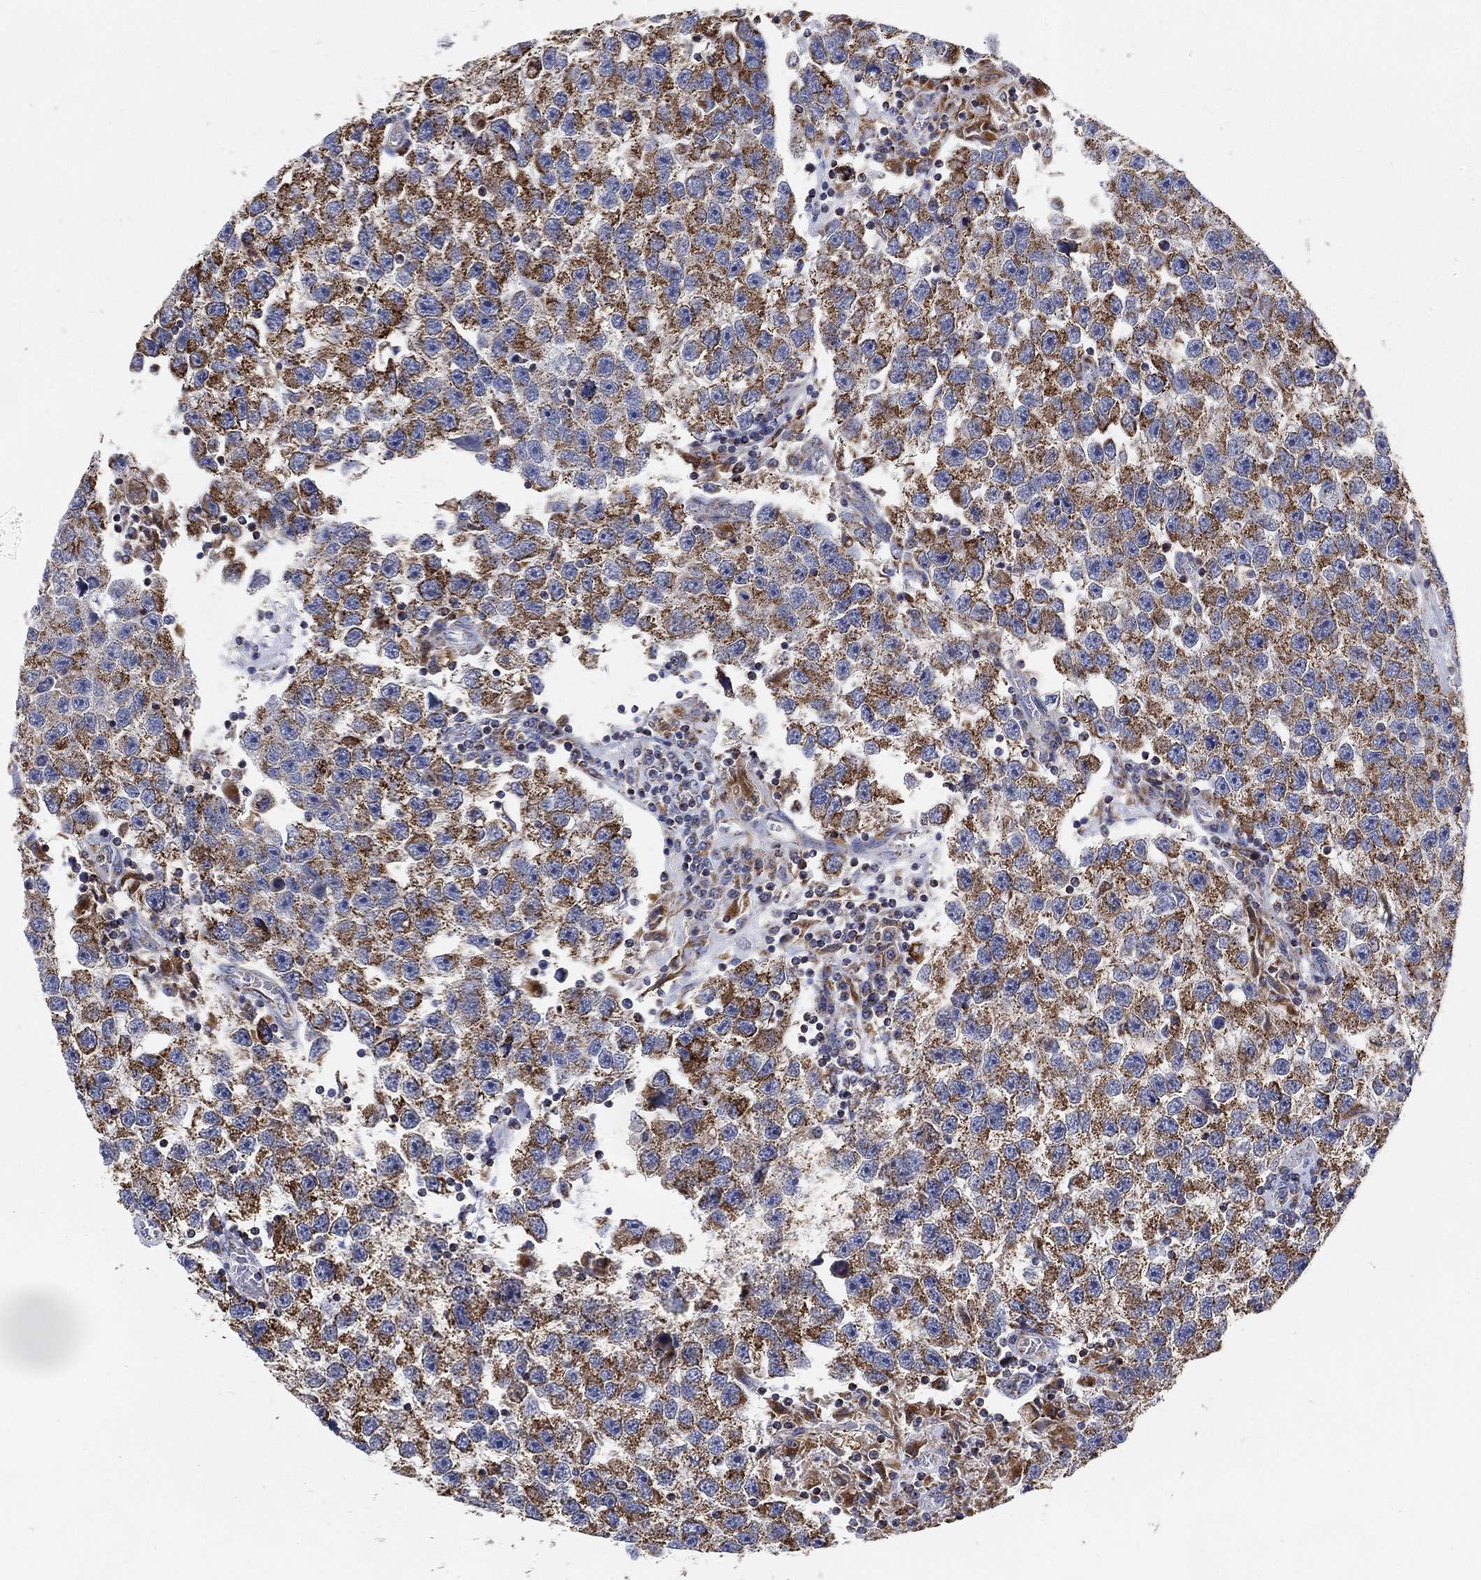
{"staining": {"intensity": "moderate", "quantity": ">75%", "location": "cytoplasmic/membranous"}, "tissue": "testis cancer", "cell_type": "Tumor cells", "image_type": "cancer", "snomed": [{"axis": "morphology", "description": "Seminoma, NOS"}, {"axis": "topography", "description": "Testis"}], "caption": "Seminoma (testis) tissue demonstrates moderate cytoplasmic/membranous expression in approximately >75% of tumor cells, visualized by immunohistochemistry.", "gene": "GCAT", "patient": {"sex": "male", "age": 26}}